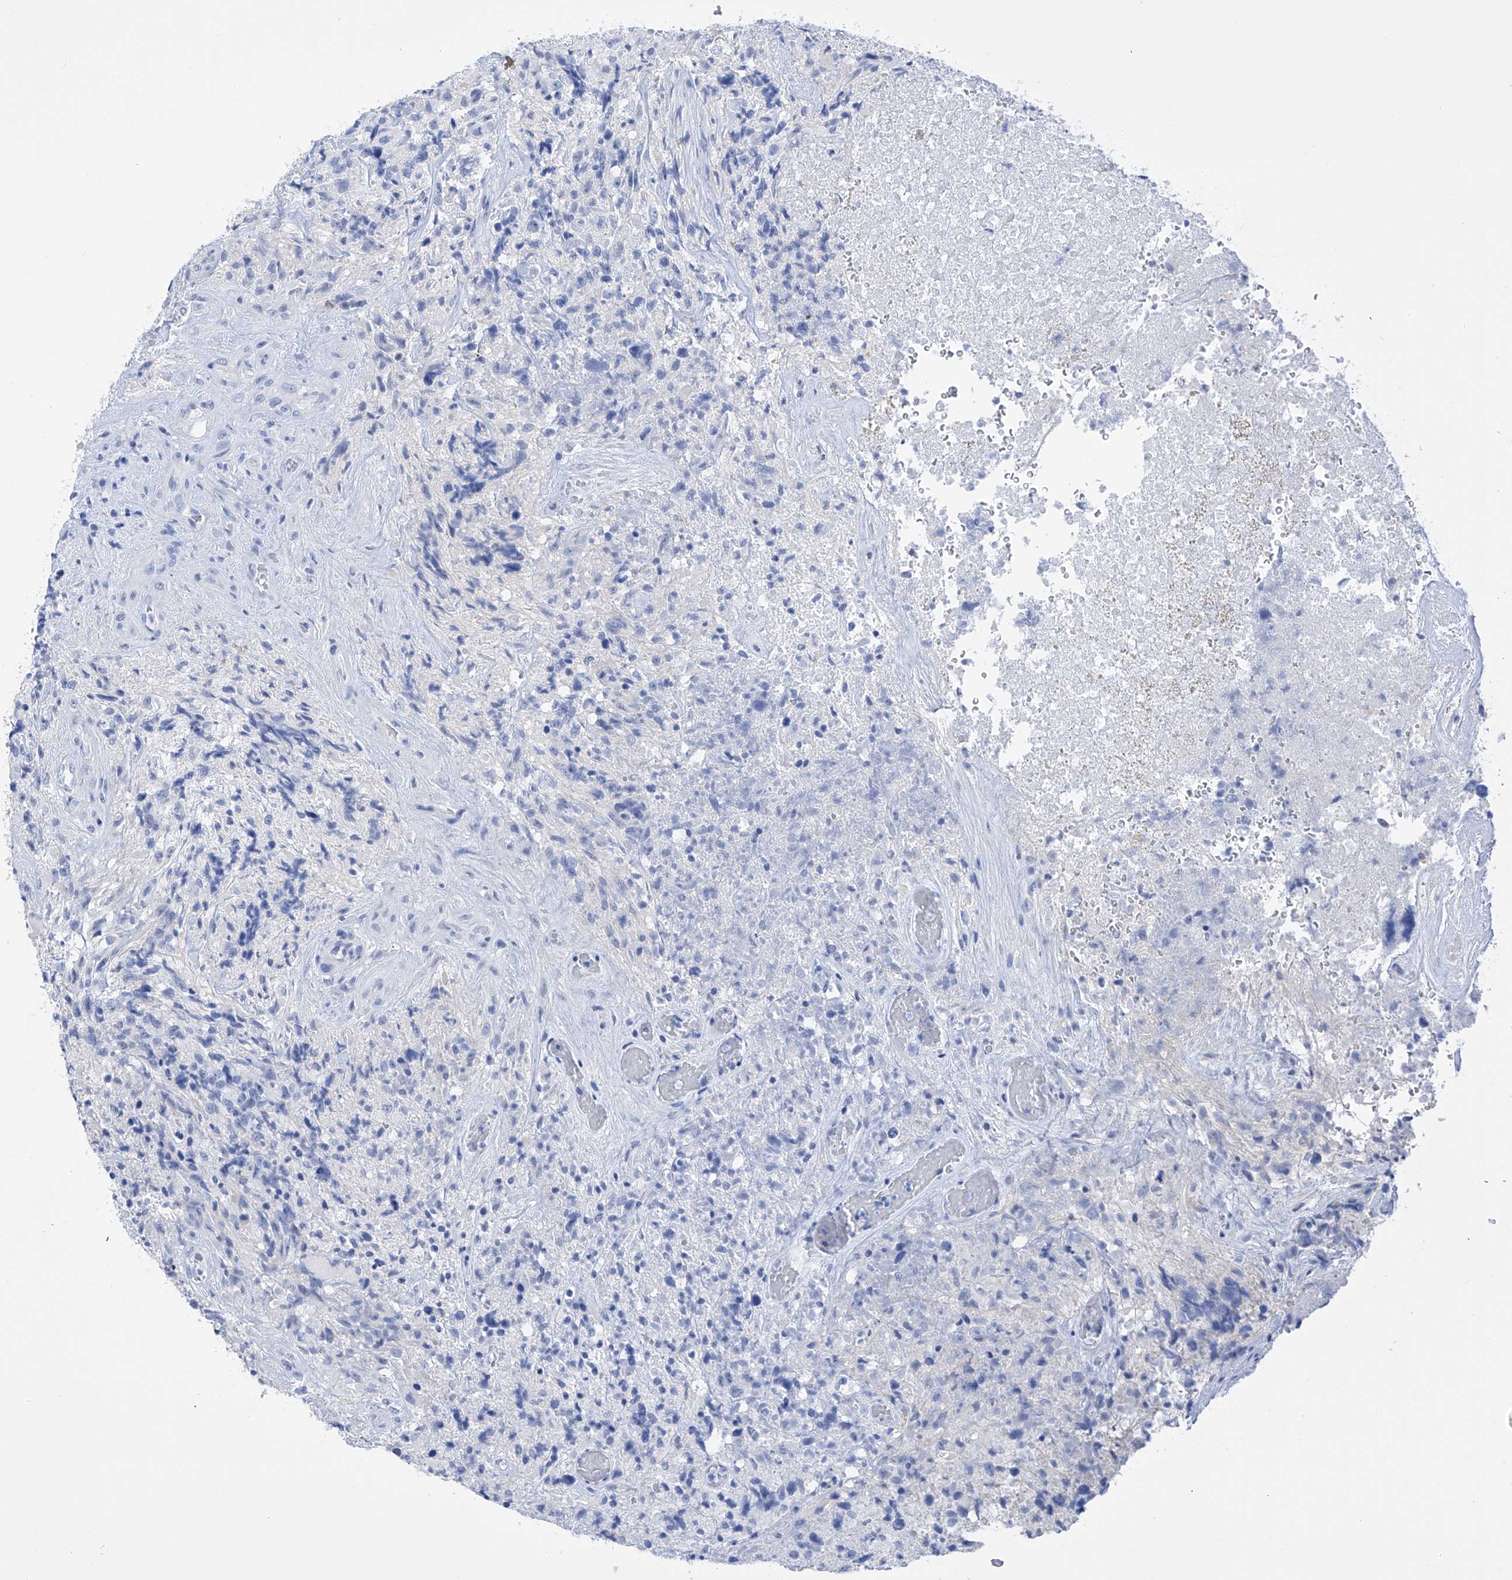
{"staining": {"intensity": "negative", "quantity": "none", "location": "none"}, "tissue": "glioma", "cell_type": "Tumor cells", "image_type": "cancer", "snomed": [{"axis": "morphology", "description": "Glioma, malignant, High grade"}, {"axis": "topography", "description": "Brain"}], "caption": "This image is of malignant glioma (high-grade) stained with immunohistochemistry (IHC) to label a protein in brown with the nuclei are counter-stained blue. There is no positivity in tumor cells.", "gene": "FLG", "patient": {"sex": "male", "age": 69}}